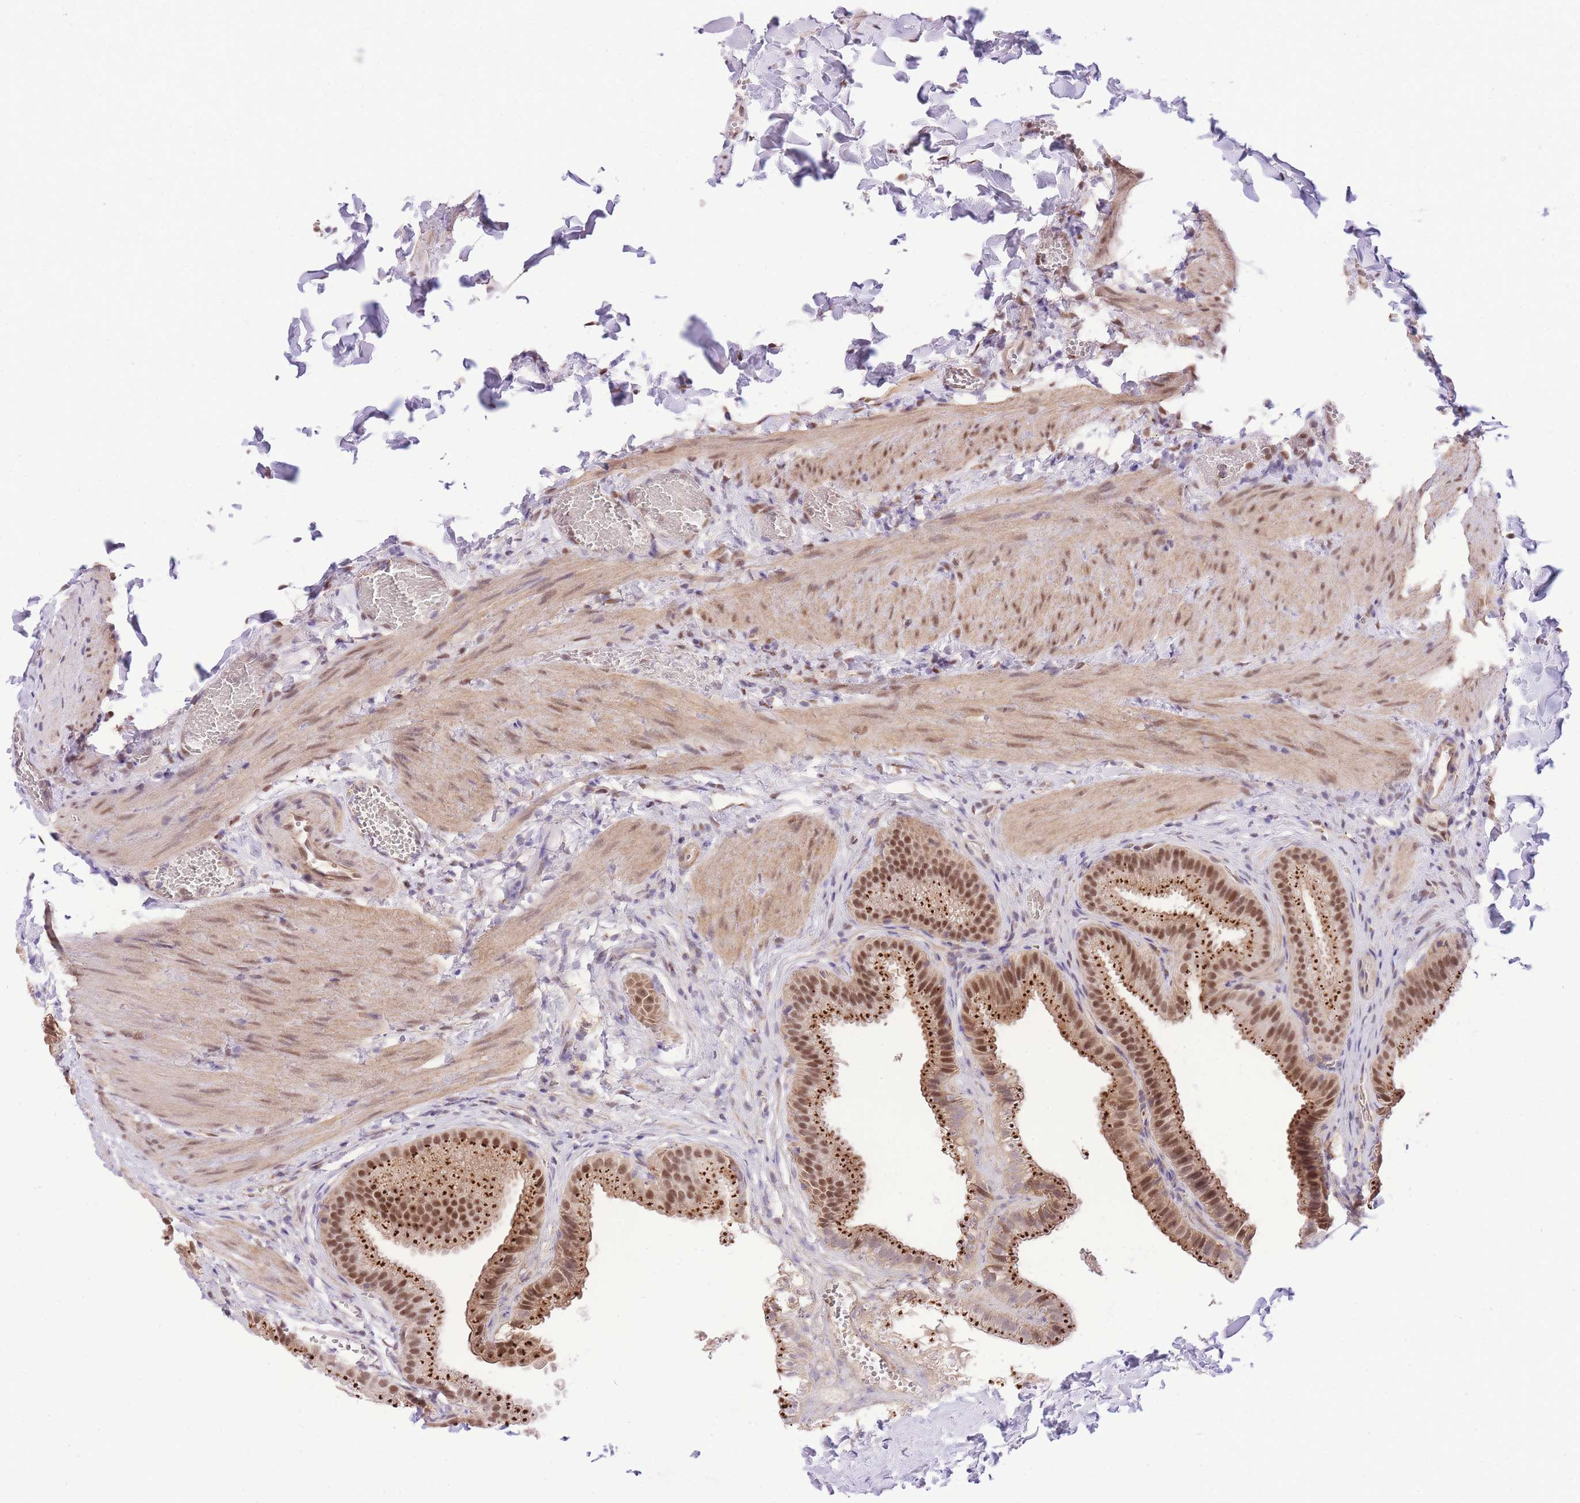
{"staining": {"intensity": "moderate", "quantity": ">75%", "location": "nuclear"}, "tissue": "gallbladder", "cell_type": "Glandular cells", "image_type": "normal", "snomed": [{"axis": "morphology", "description": "Normal tissue, NOS"}, {"axis": "topography", "description": "Gallbladder"}], "caption": "Glandular cells demonstrate medium levels of moderate nuclear positivity in about >75% of cells in benign gallbladder. (DAB (3,3'-diaminobenzidine) = brown stain, brightfield microscopy at high magnification).", "gene": "UBXN7", "patient": {"sex": "male", "age": 38}}